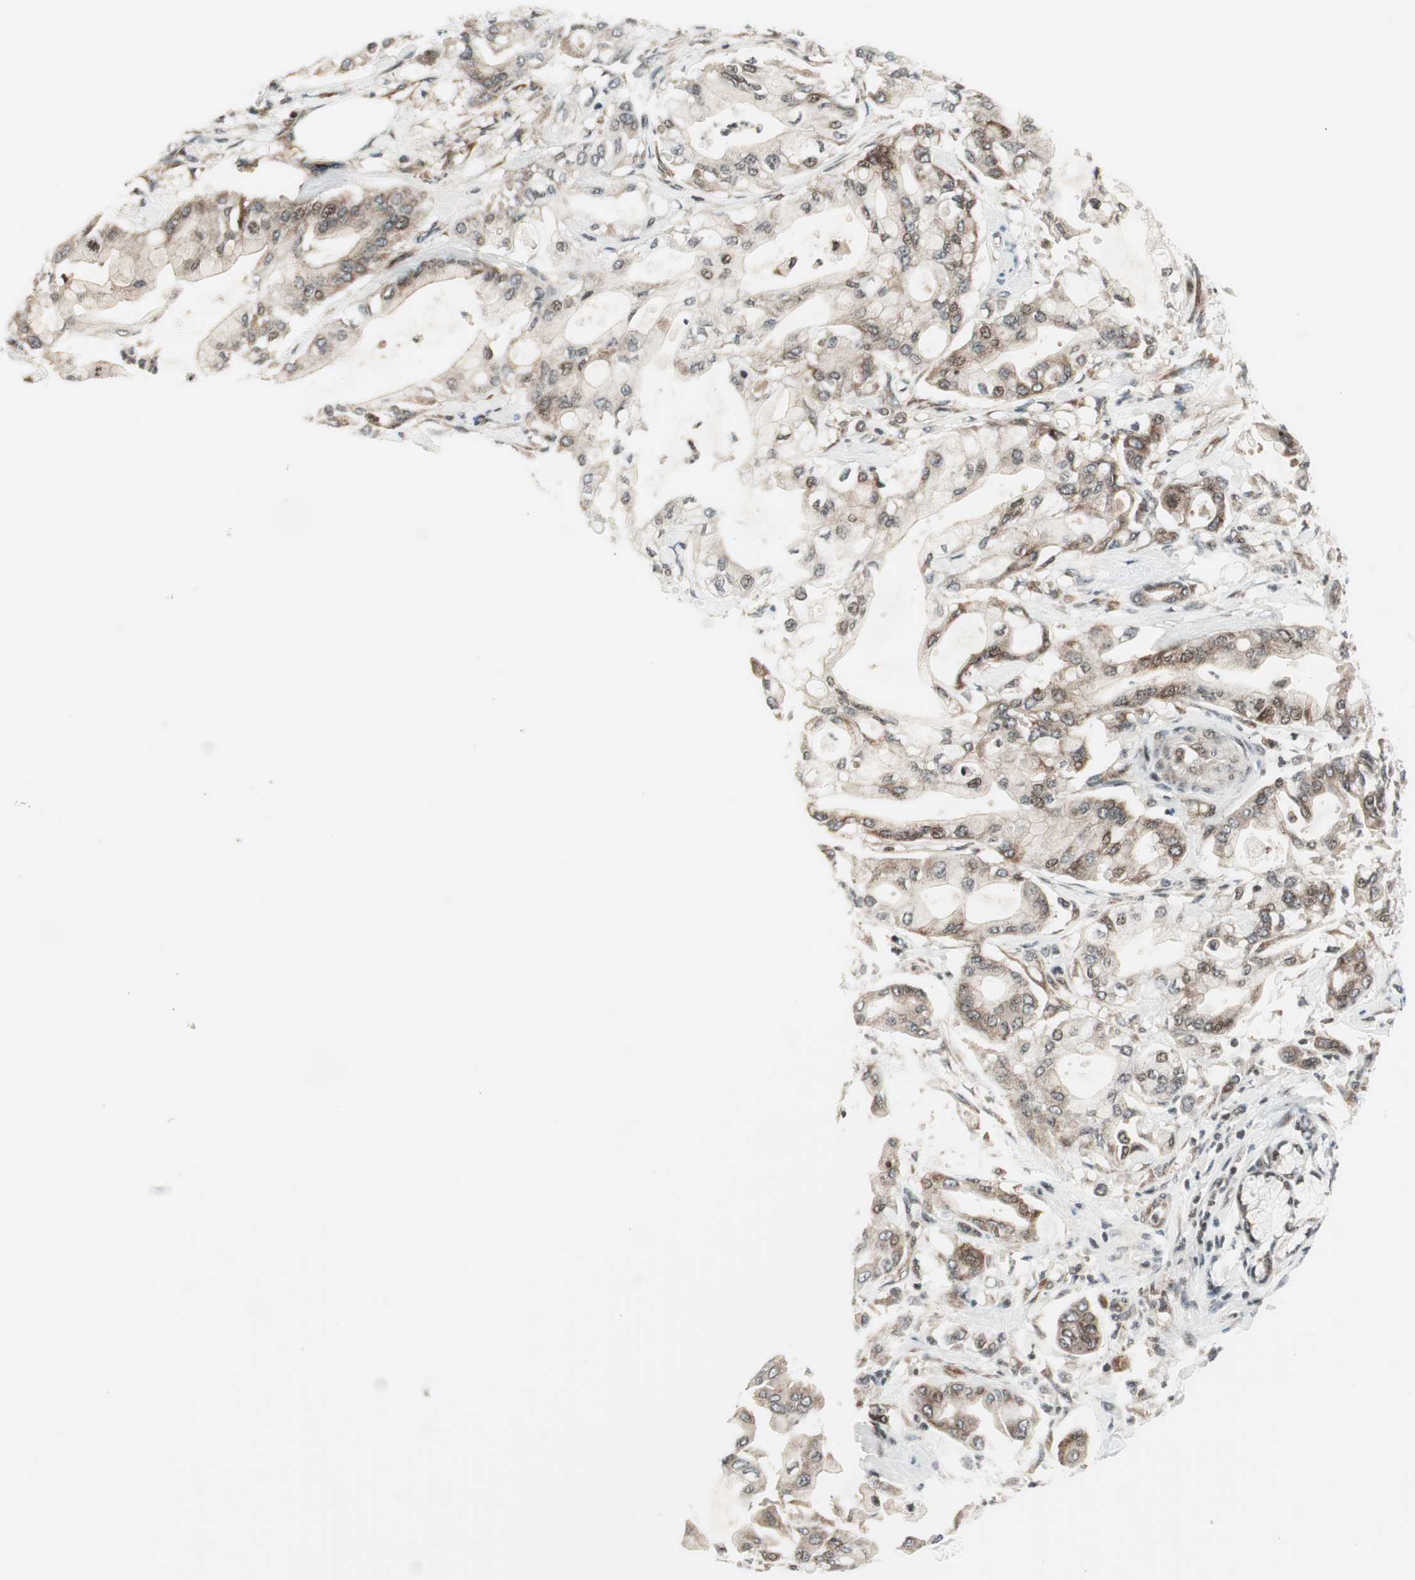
{"staining": {"intensity": "weak", "quantity": "25%-75%", "location": "cytoplasmic/membranous"}, "tissue": "pancreatic cancer", "cell_type": "Tumor cells", "image_type": "cancer", "snomed": [{"axis": "morphology", "description": "Adenocarcinoma, NOS"}, {"axis": "morphology", "description": "Adenocarcinoma, metastatic, NOS"}, {"axis": "topography", "description": "Lymph node"}, {"axis": "topography", "description": "Pancreas"}, {"axis": "topography", "description": "Duodenum"}], "caption": "Pancreatic cancer (adenocarcinoma) stained with a brown dye displays weak cytoplasmic/membranous positive expression in about 25%-75% of tumor cells.", "gene": "TPT1", "patient": {"sex": "female", "age": 64}}